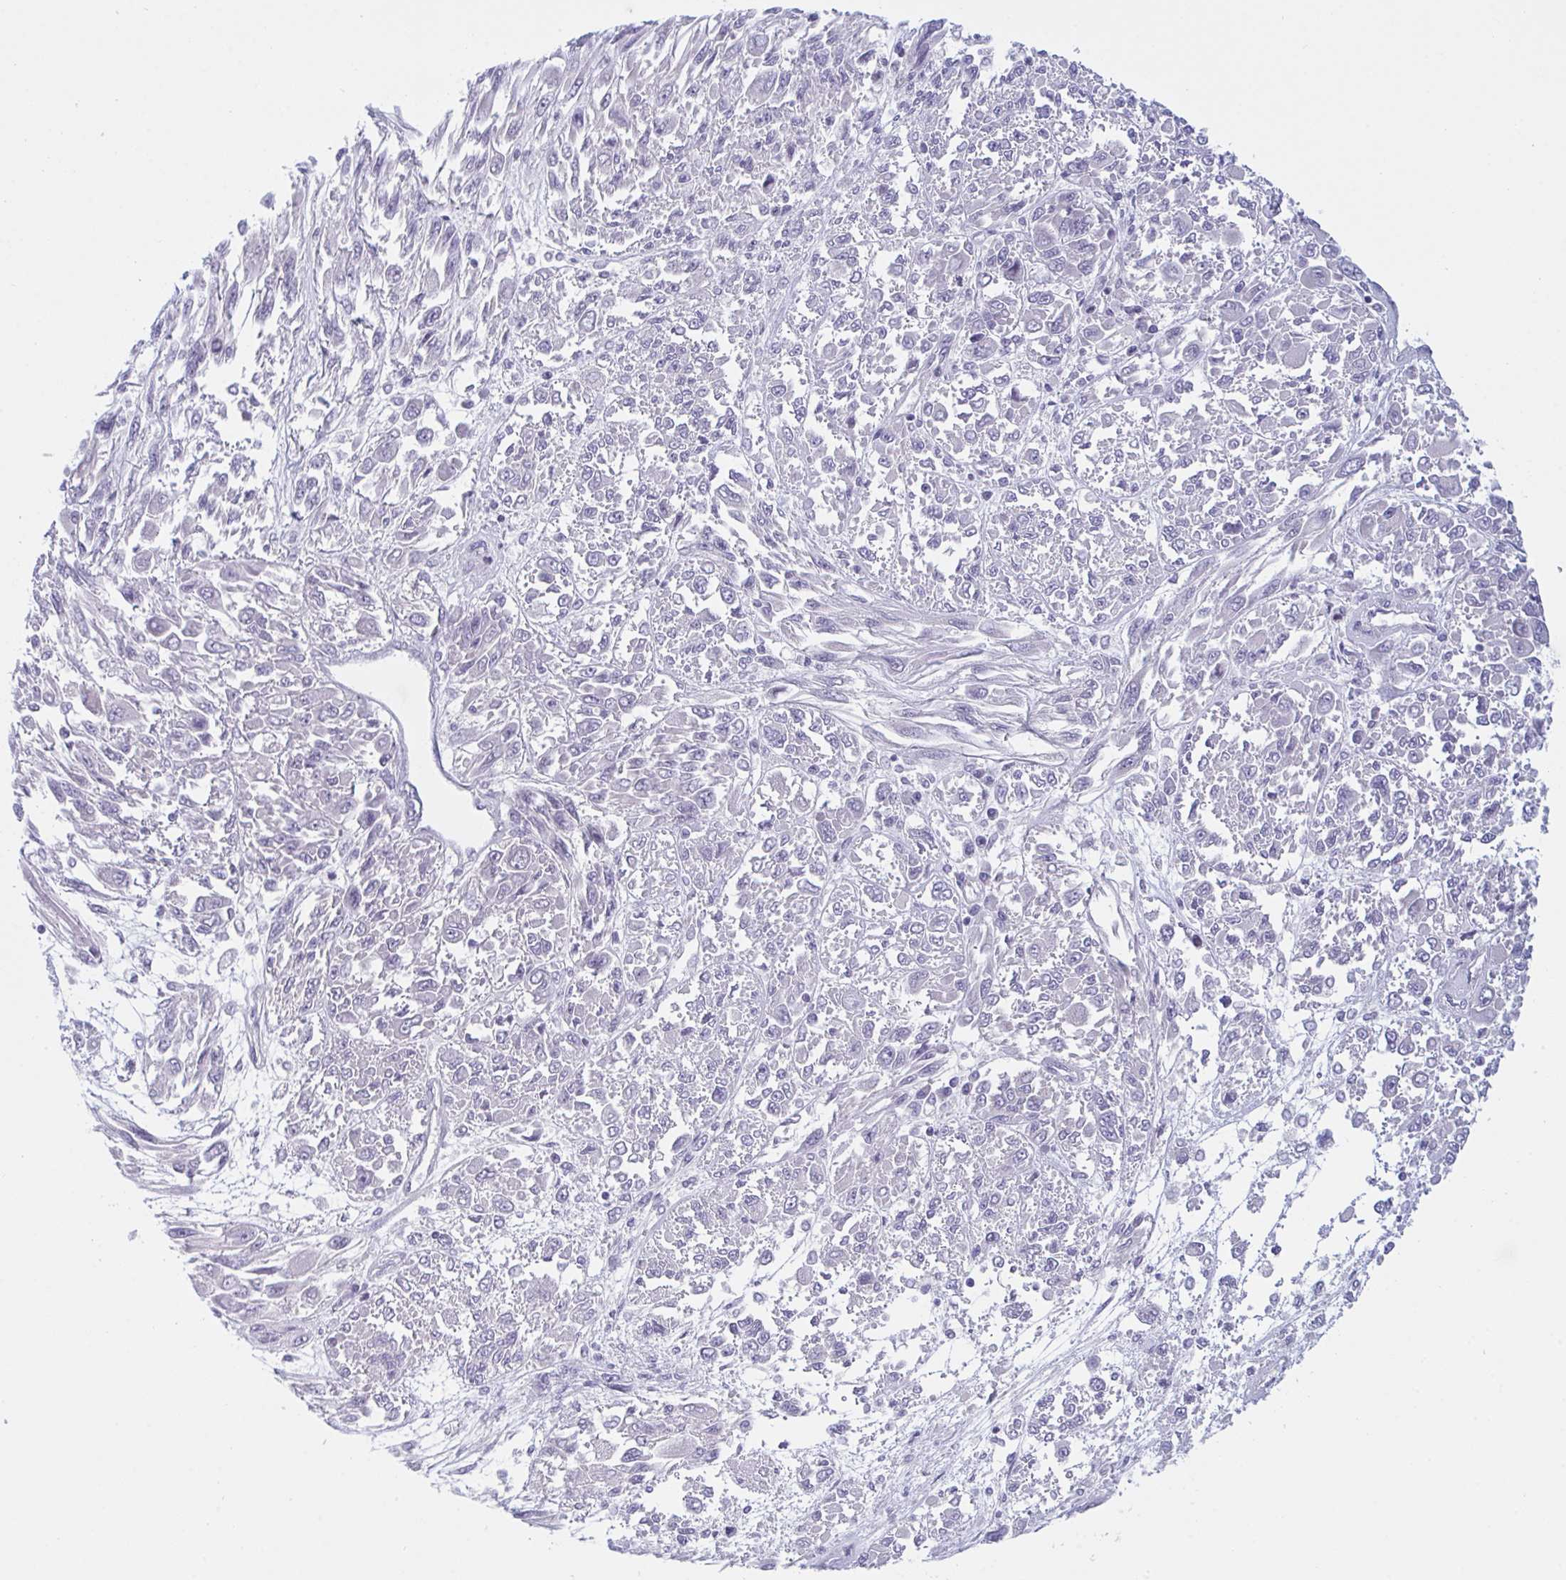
{"staining": {"intensity": "negative", "quantity": "none", "location": "none"}, "tissue": "melanoma", "cell_type": "Tumor cells", "image_type": "cancer", "snomed": [{"axis": "morphology", "description": "Malignant melanoma, NOS"}, {"axis": "topography", "description": "Skin"}], "caption": "This is an immunohistochemistry micrograph of melanoma. There is no expression in tumor cells.", "gene": "NAA30", "patient": {"sex": "female", "age": 91}}